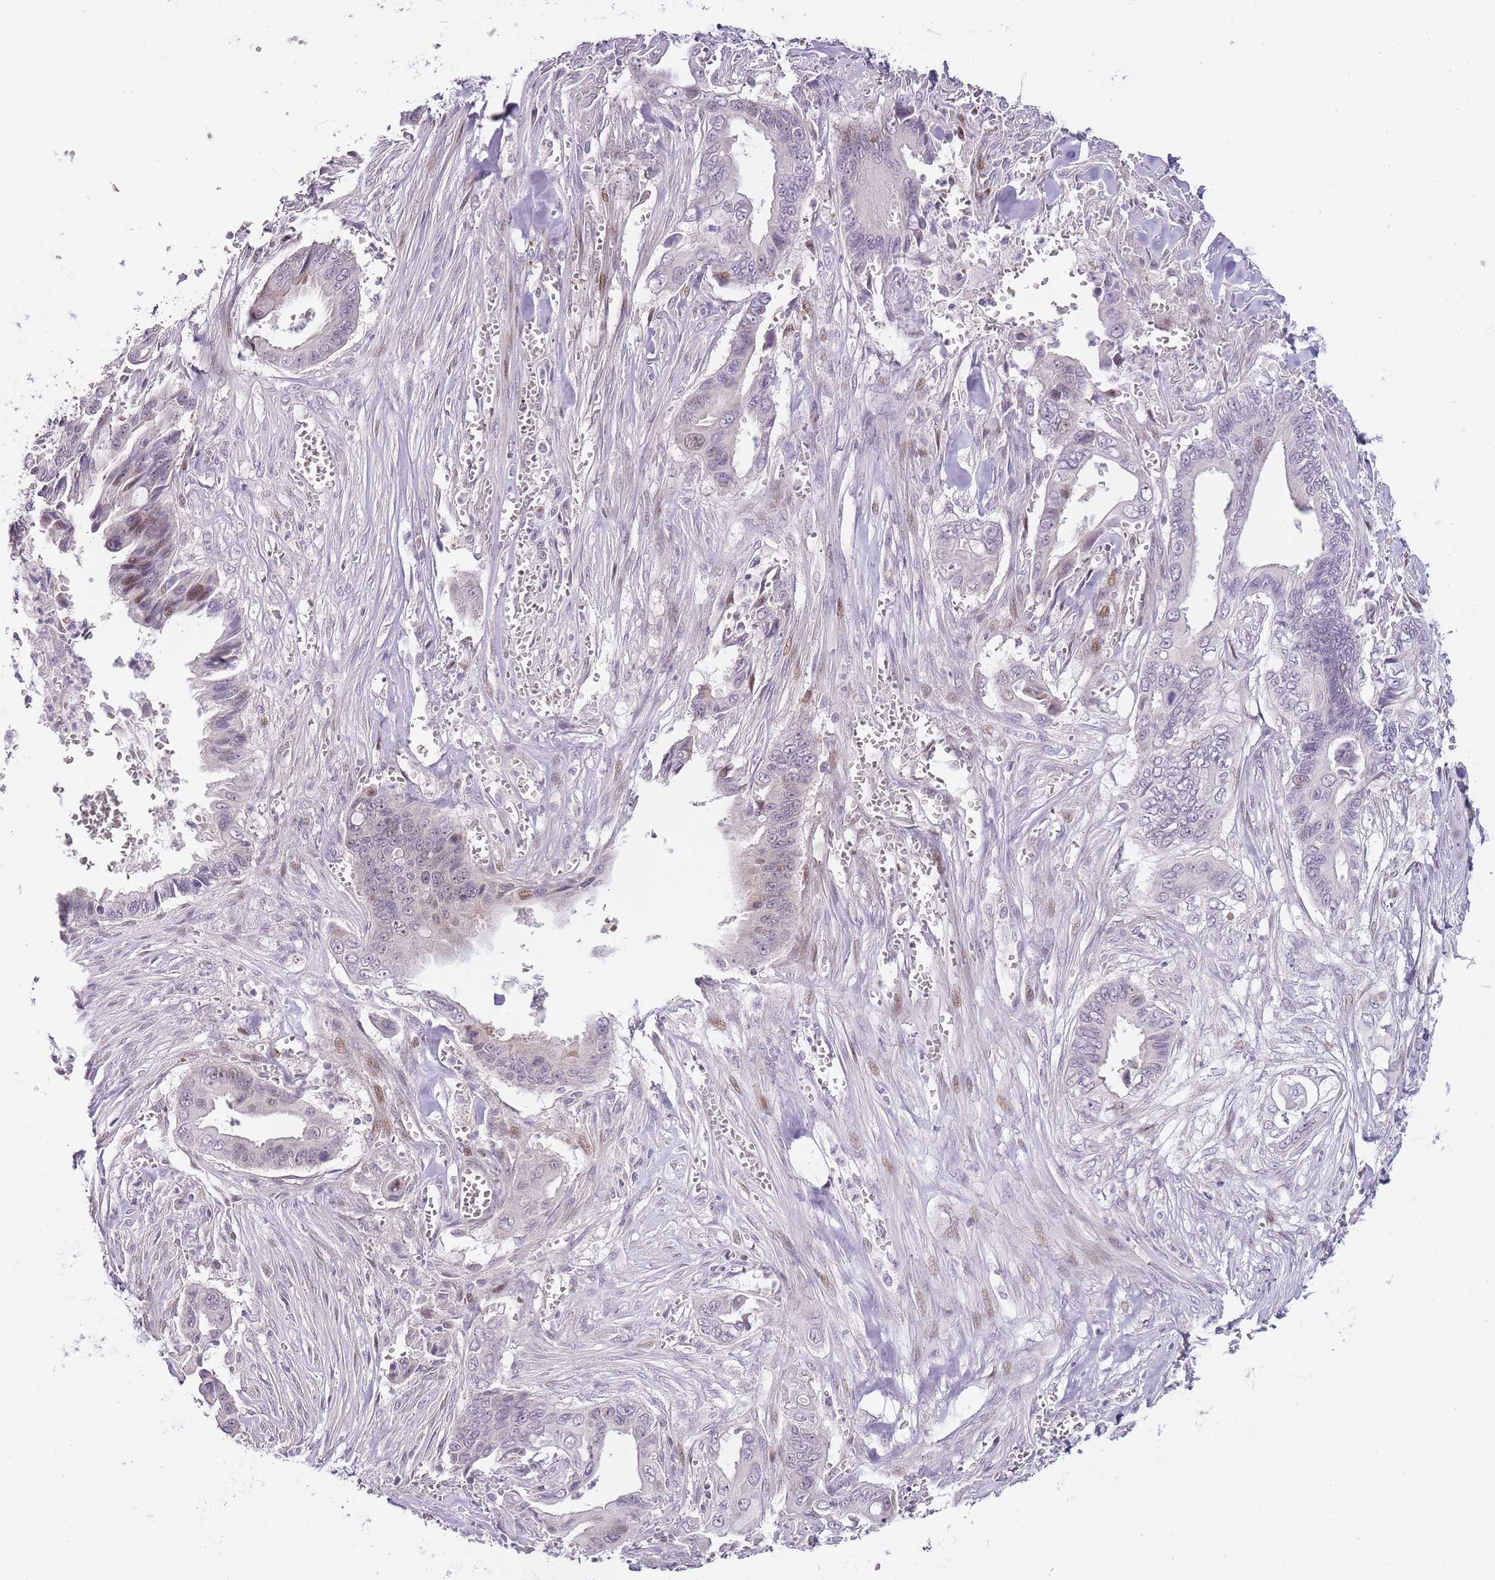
{"staining": {"intensity": "moderate", "quantity": "<25%", "location": "nuclear"}, "tissue": "pancreatic cancer", "cell_type": "Tumor cells", "image_type": "cancer", "snomed": [{"axis": "morphology", "description": "Adenocarcinoma, NOS"}, {"axis": "topography", "description": "Pancreas"}], "caption": "Immunohistochemistry image of adenocarcinoma (pancreatic) stained for a protein (brown), which exhibits low levels of moderate nuclear expression in approximately <25% of tumor cells.", "gene": "OGG1", "patient": {"sex": "male", "age": 59}}